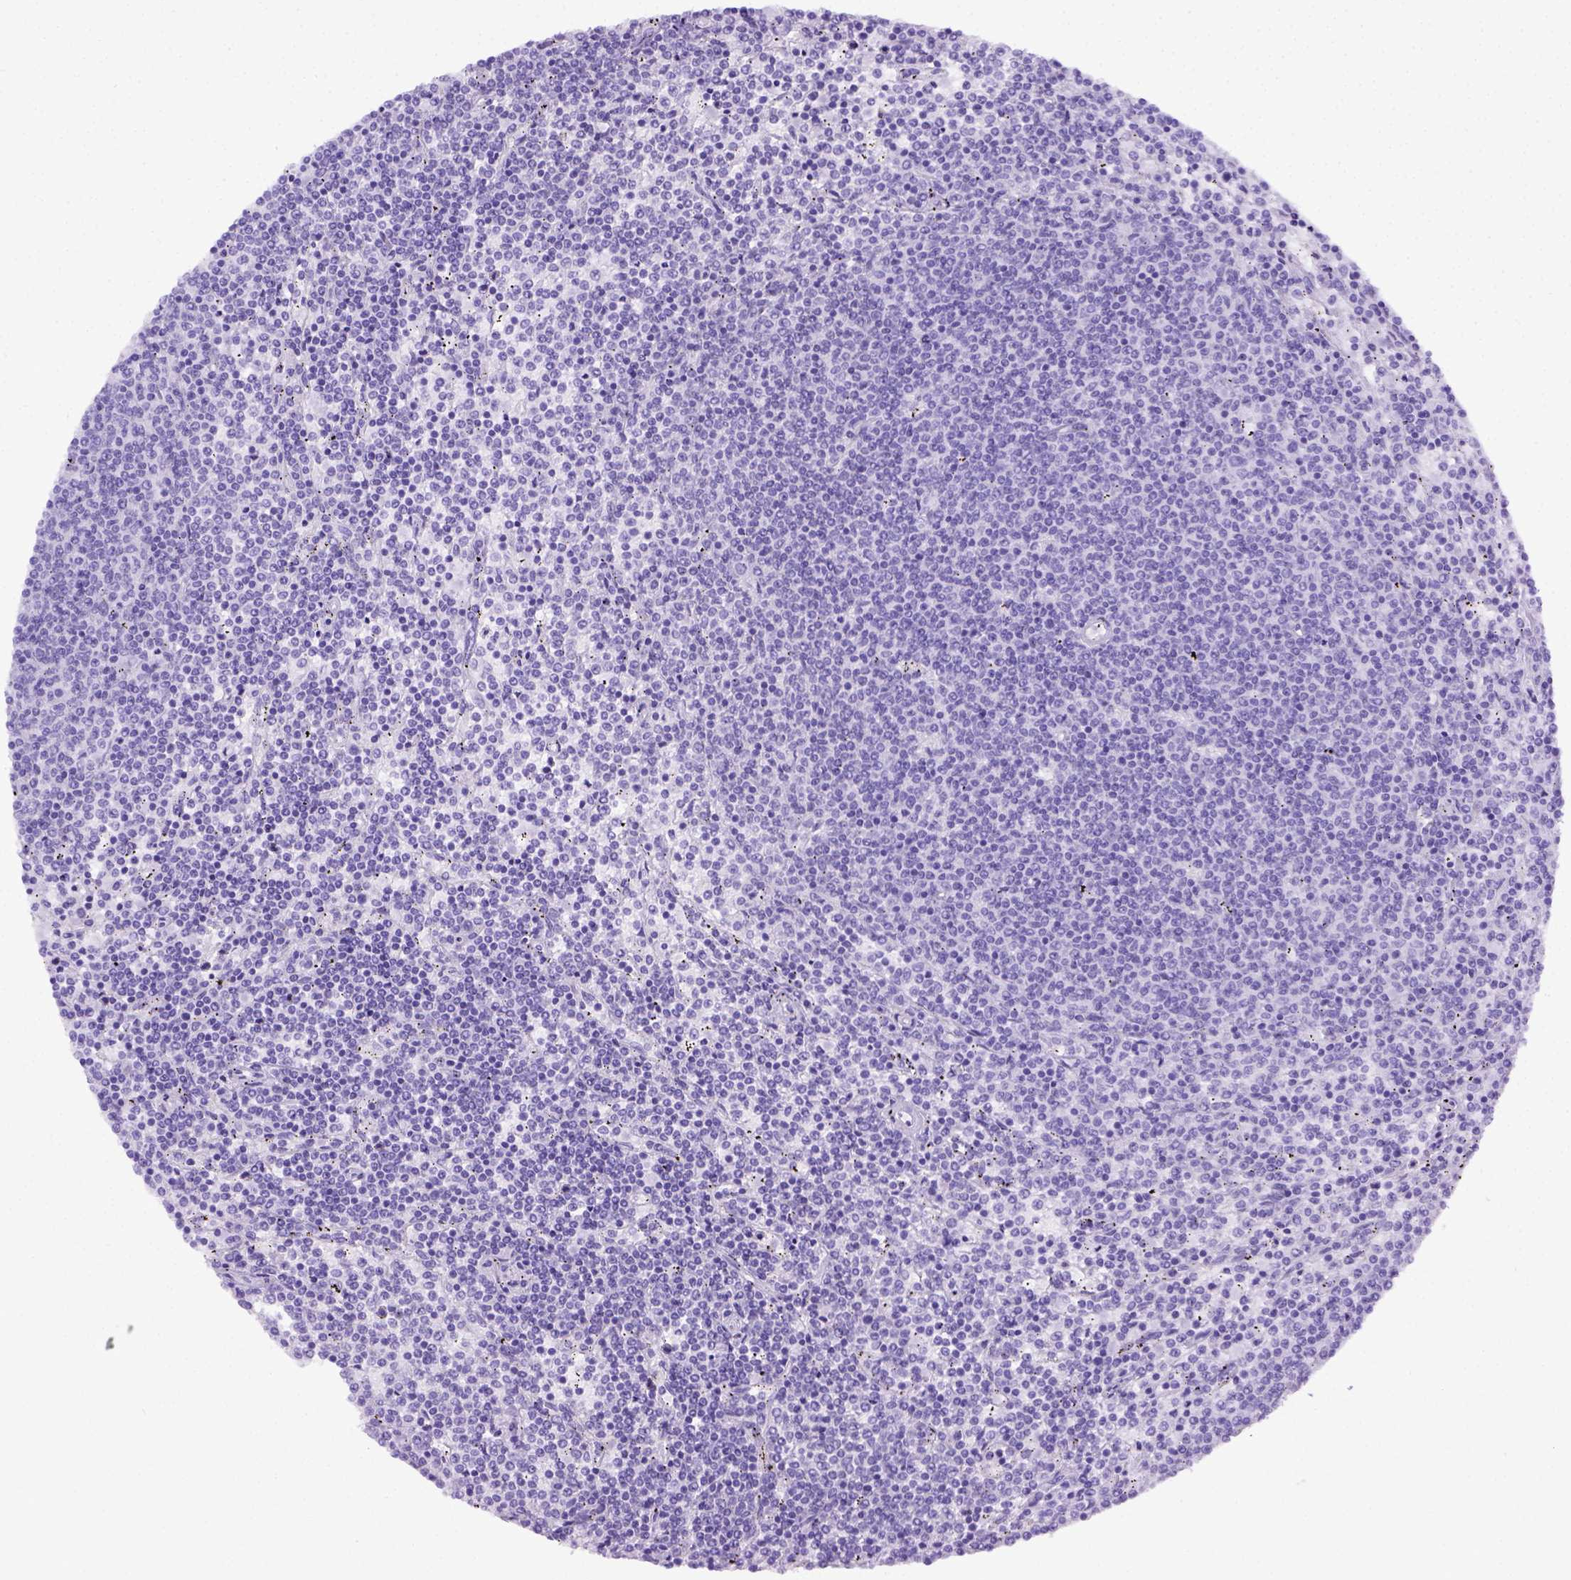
{"staining": {"intensity": "negative", "quantity": "none", "location": "none"}, "tissue": "lymphoma", "cell_type": "Tumor cells", "image_type": "cancer", "snomed": [{"axis": "morphology", "description": "Malignant lymphoma, non-Hodgkin's type, Low grade"}, {"axis": "topography", "description": "Spleen"}], "caption": "An image of lymphoma stained for a protein displays no brown staining in tumor cells.", "gene": "ITIH4", "patient": {"sex": "female", "age": 50}}